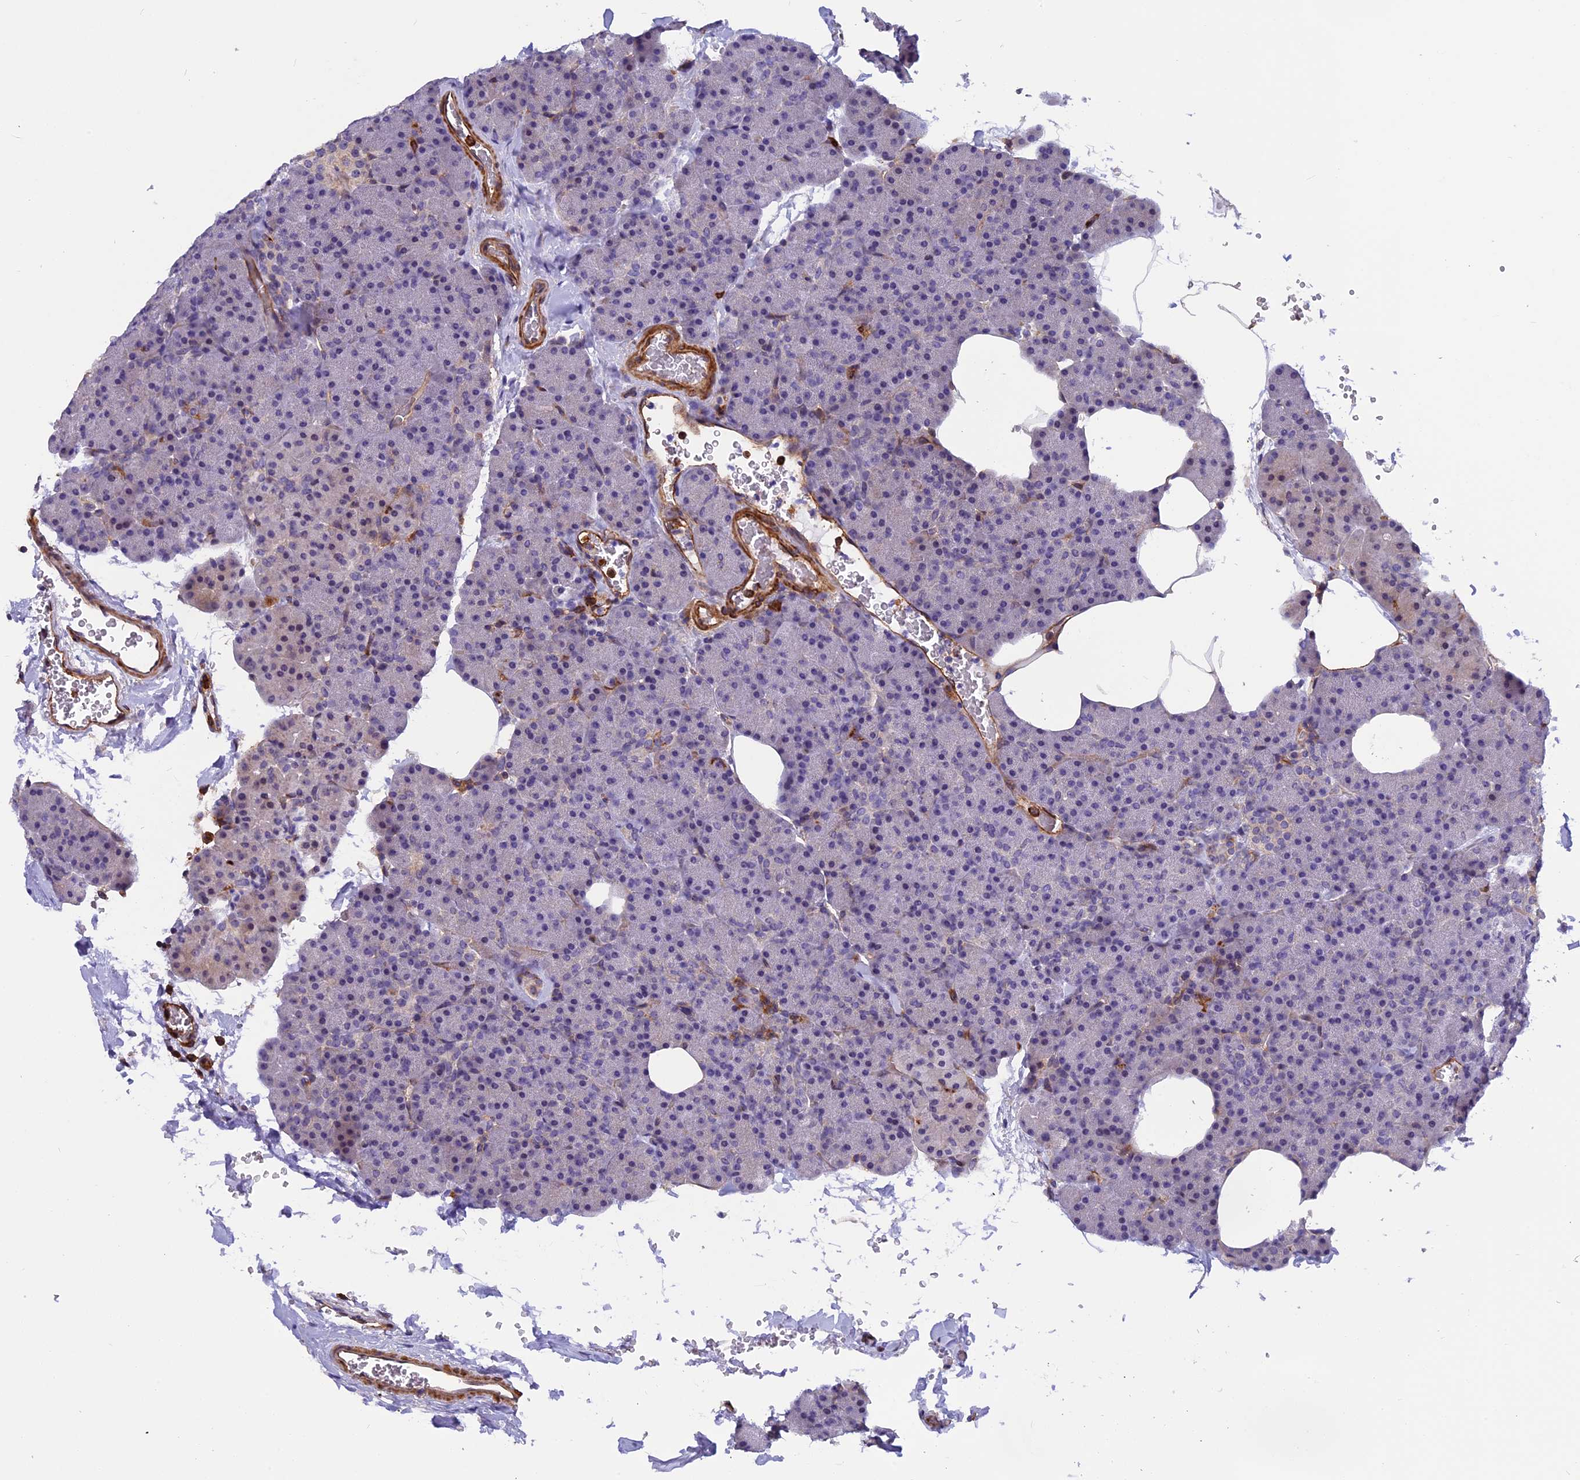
{"staining": {"intensity": "negative", "quantity": "none", "location": "none"}, "tissue": "pancreas", "cell_type": "Exocrine glandular cells", "image_type": "normal", "snomed": [{"axis": "morphology", "description": "Normal tissue, NOS"}, {"axis": "topography", "description": "Pancreas"}], "caption": "Immunohistochemistry (IHC) photomicrograph of unremarkable pancreas: human pancreas stained with DAB exhibits no significant protein expression in exocrine glandular cells.", "gene": "EHBP1L1", "patient": {"sex": "female", "age": 35}}